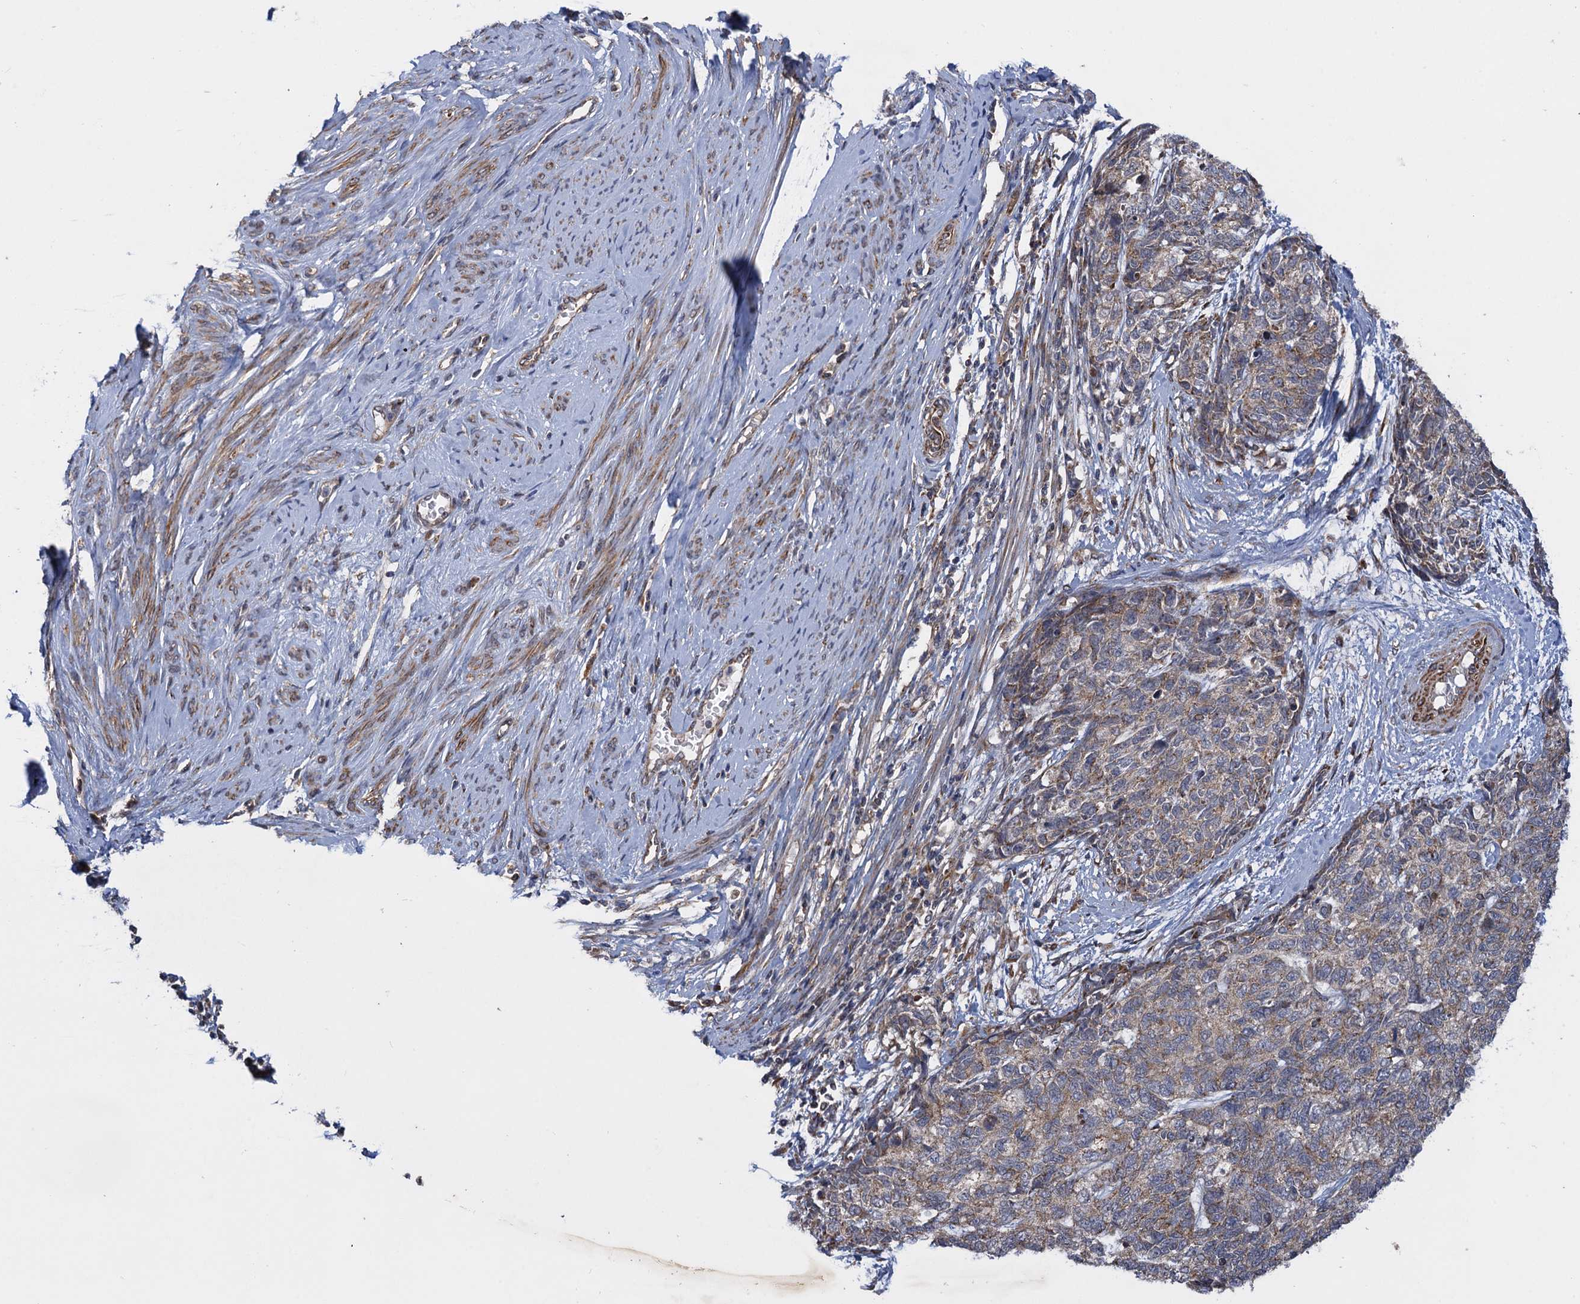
{"staining": {"intensity": "moderate", "quantity": "25%-75%", "location": "cytoplasmic/membranous"}, "tissue": "cervical cancer", "cell_type": "Tumor cells", "image_type": "cancer", "snomed": [{"axis": "morphology", "description": "Squamous cell carcinoma, NOS"}, {"axis": "topography", "description": "Cervix"}], "caption": "Immunohistochemical staining of human cervical cancer exhibits medium levels of moderate cytoplasmic/membranous protein positivity in approximately 25%-75% of tumor cells.", "gene": "HAUS1", "patient": {"sex": "female", "age": 63}}